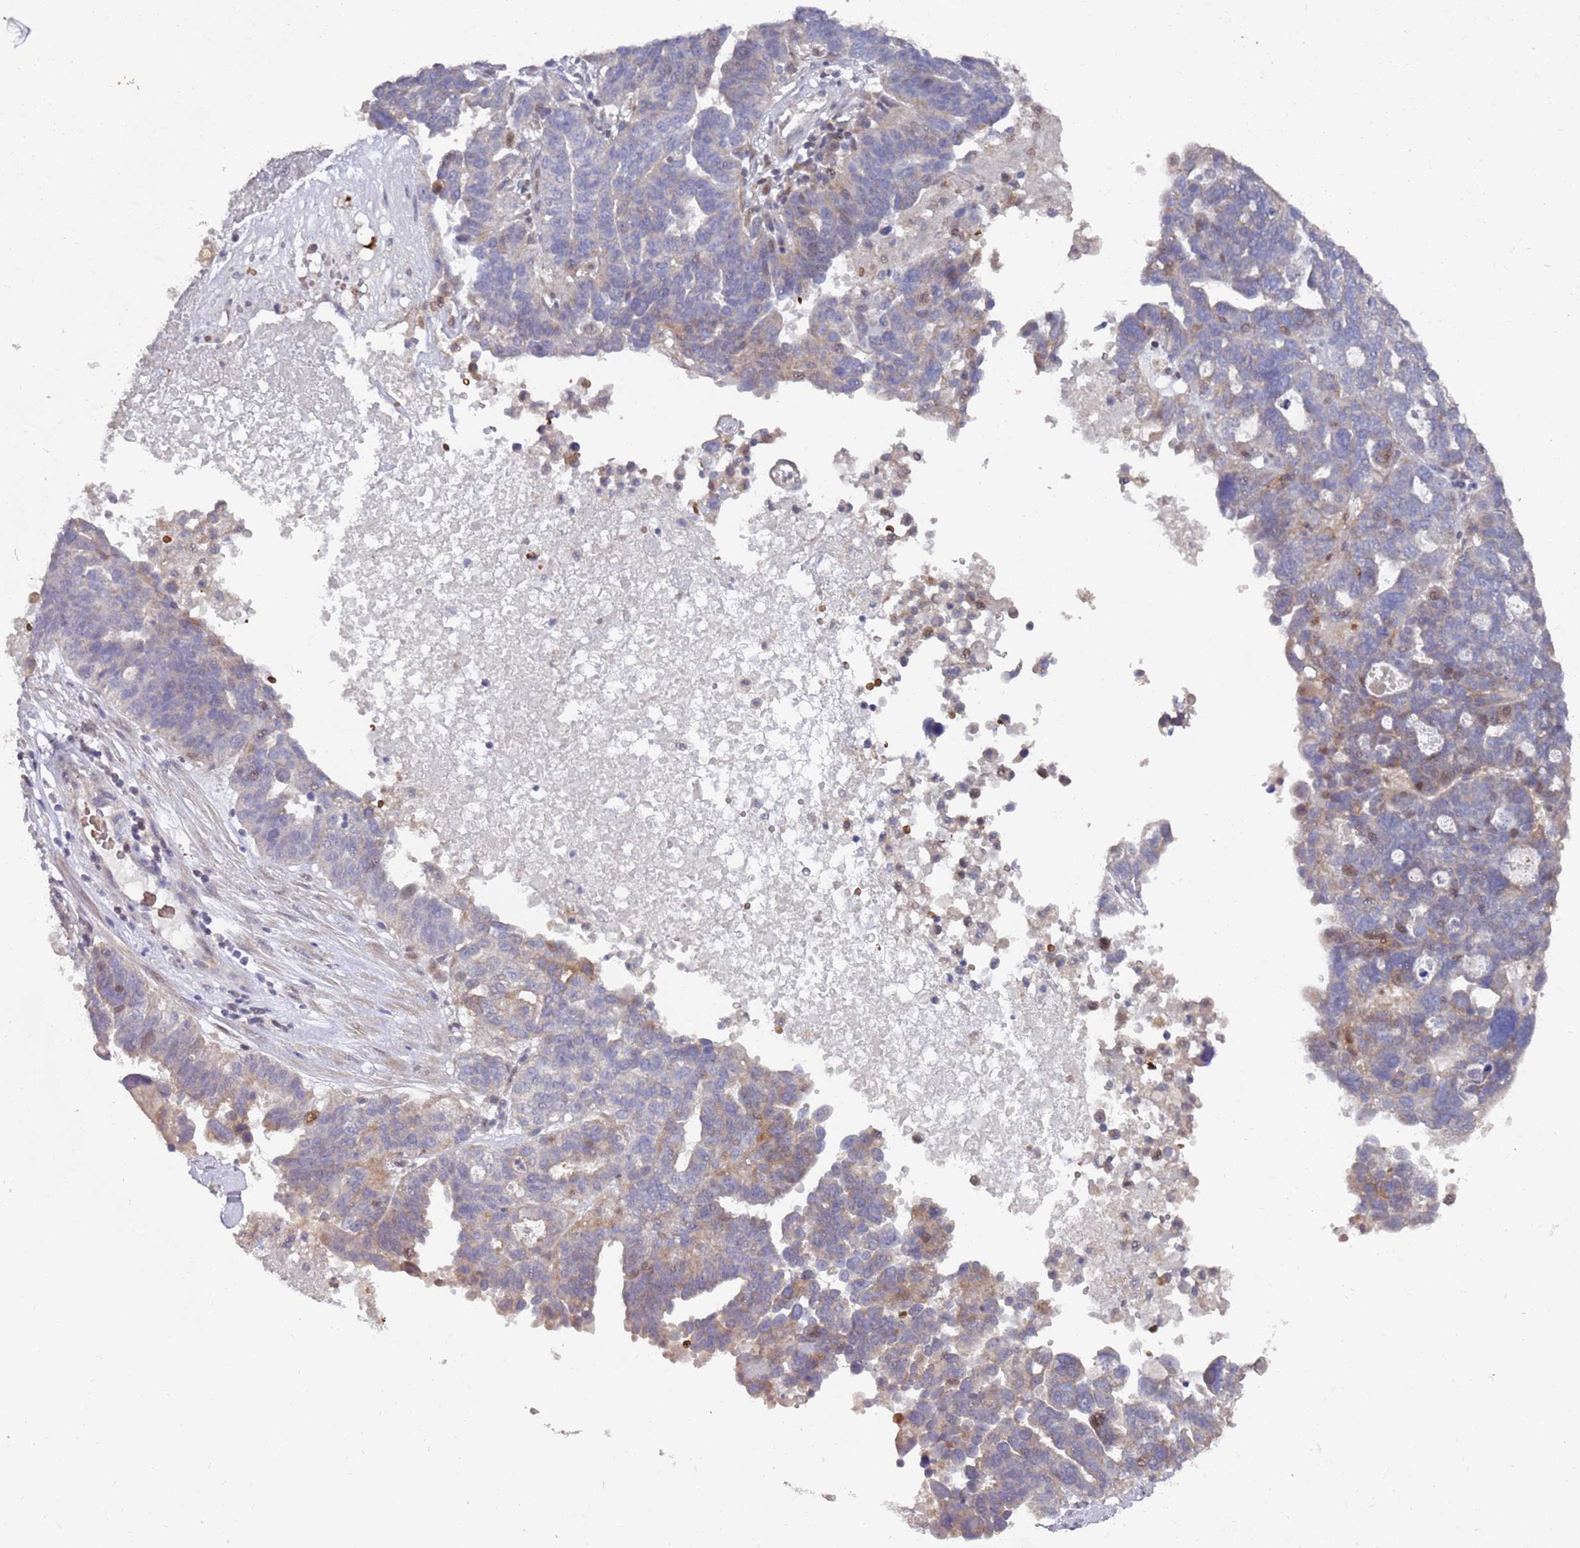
{"staining": {"intensity": "weak", "quantity": "<25%", "location": "cytoplasmic/membranous"}, "tissue": "ovarian cancer", "cell_type": "Tumor cells", "image_type": "cancer", "snomed": [{"axis": "morphology", "description": "Cystadenocarcinoma, serous, NOS"}, {"axis": "topography", "description": "Ovary"}], "caption": "DAB (3,3'-diaminobenzidine) immunohistochemical staining of ovarian cancer shows no significant positivity in tumor cells.", "gene": "LACC1", "patient": {"sex": "female", "age": 59}}